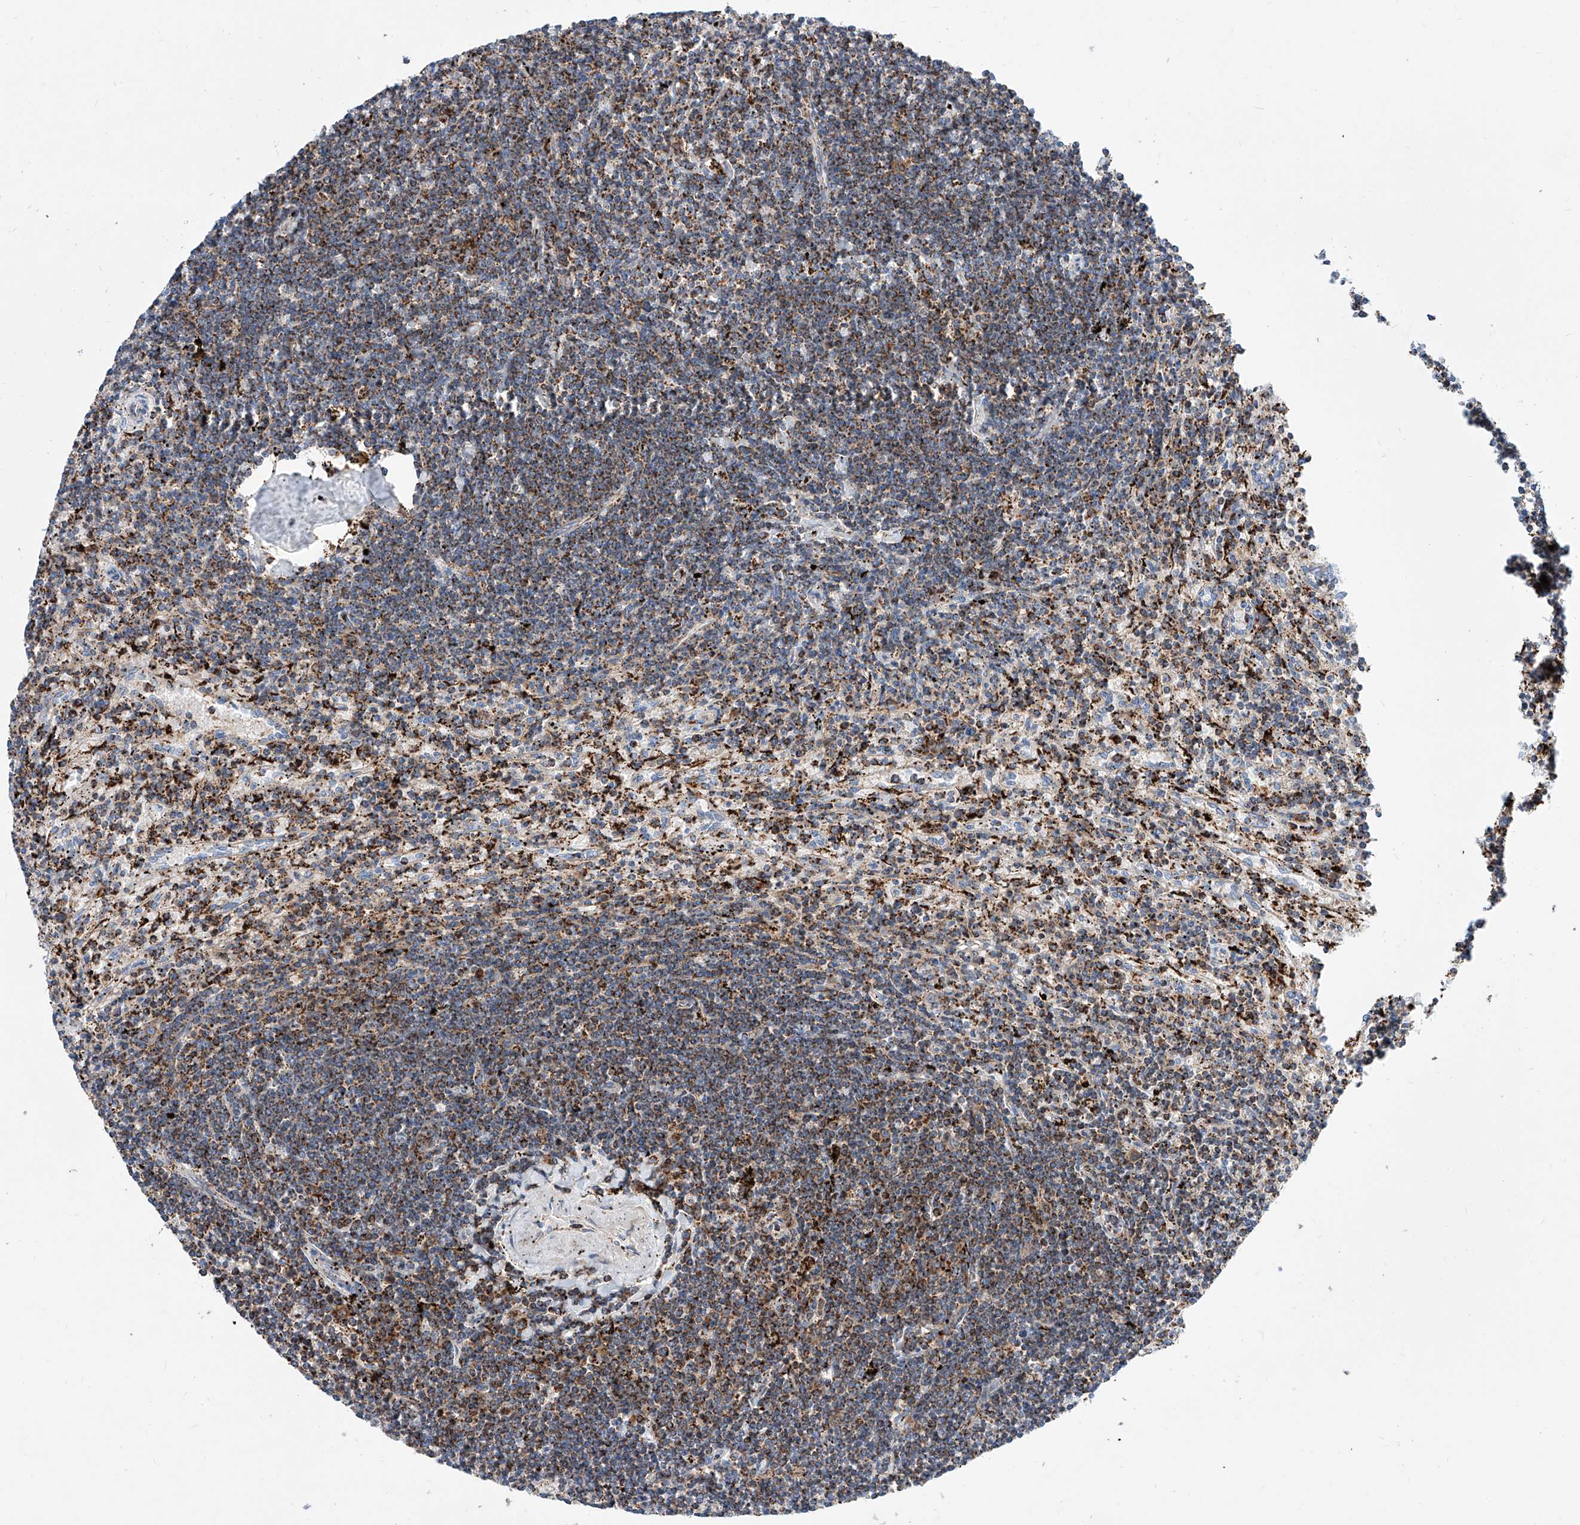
{"staining": {"intensity": "moderate", "quantity": ">75%", "location": "cytoplasmic/membranous"}, "tissue": "lymphoma", "cell_type": "Tumor cells", "image_type": "cancer", "snomed": [{"axis": "morphology", "description": "Malignant lymphoma, non-Hodgkin's type, Low grade"}, {"axis": "topography", "description": "Spleen"}], "caption": "Immunohistochemistry (DAB (3,3'-diaminobenzidine)) staining of malignant lymphoma, non-Hodgkin's type (low-grade) shows moderate cytoplasmic/membranous protein staining in approximately >75% of tumor cells.", "gene": "CPNE5", "patient": {"sex": "male", "age": 76}}